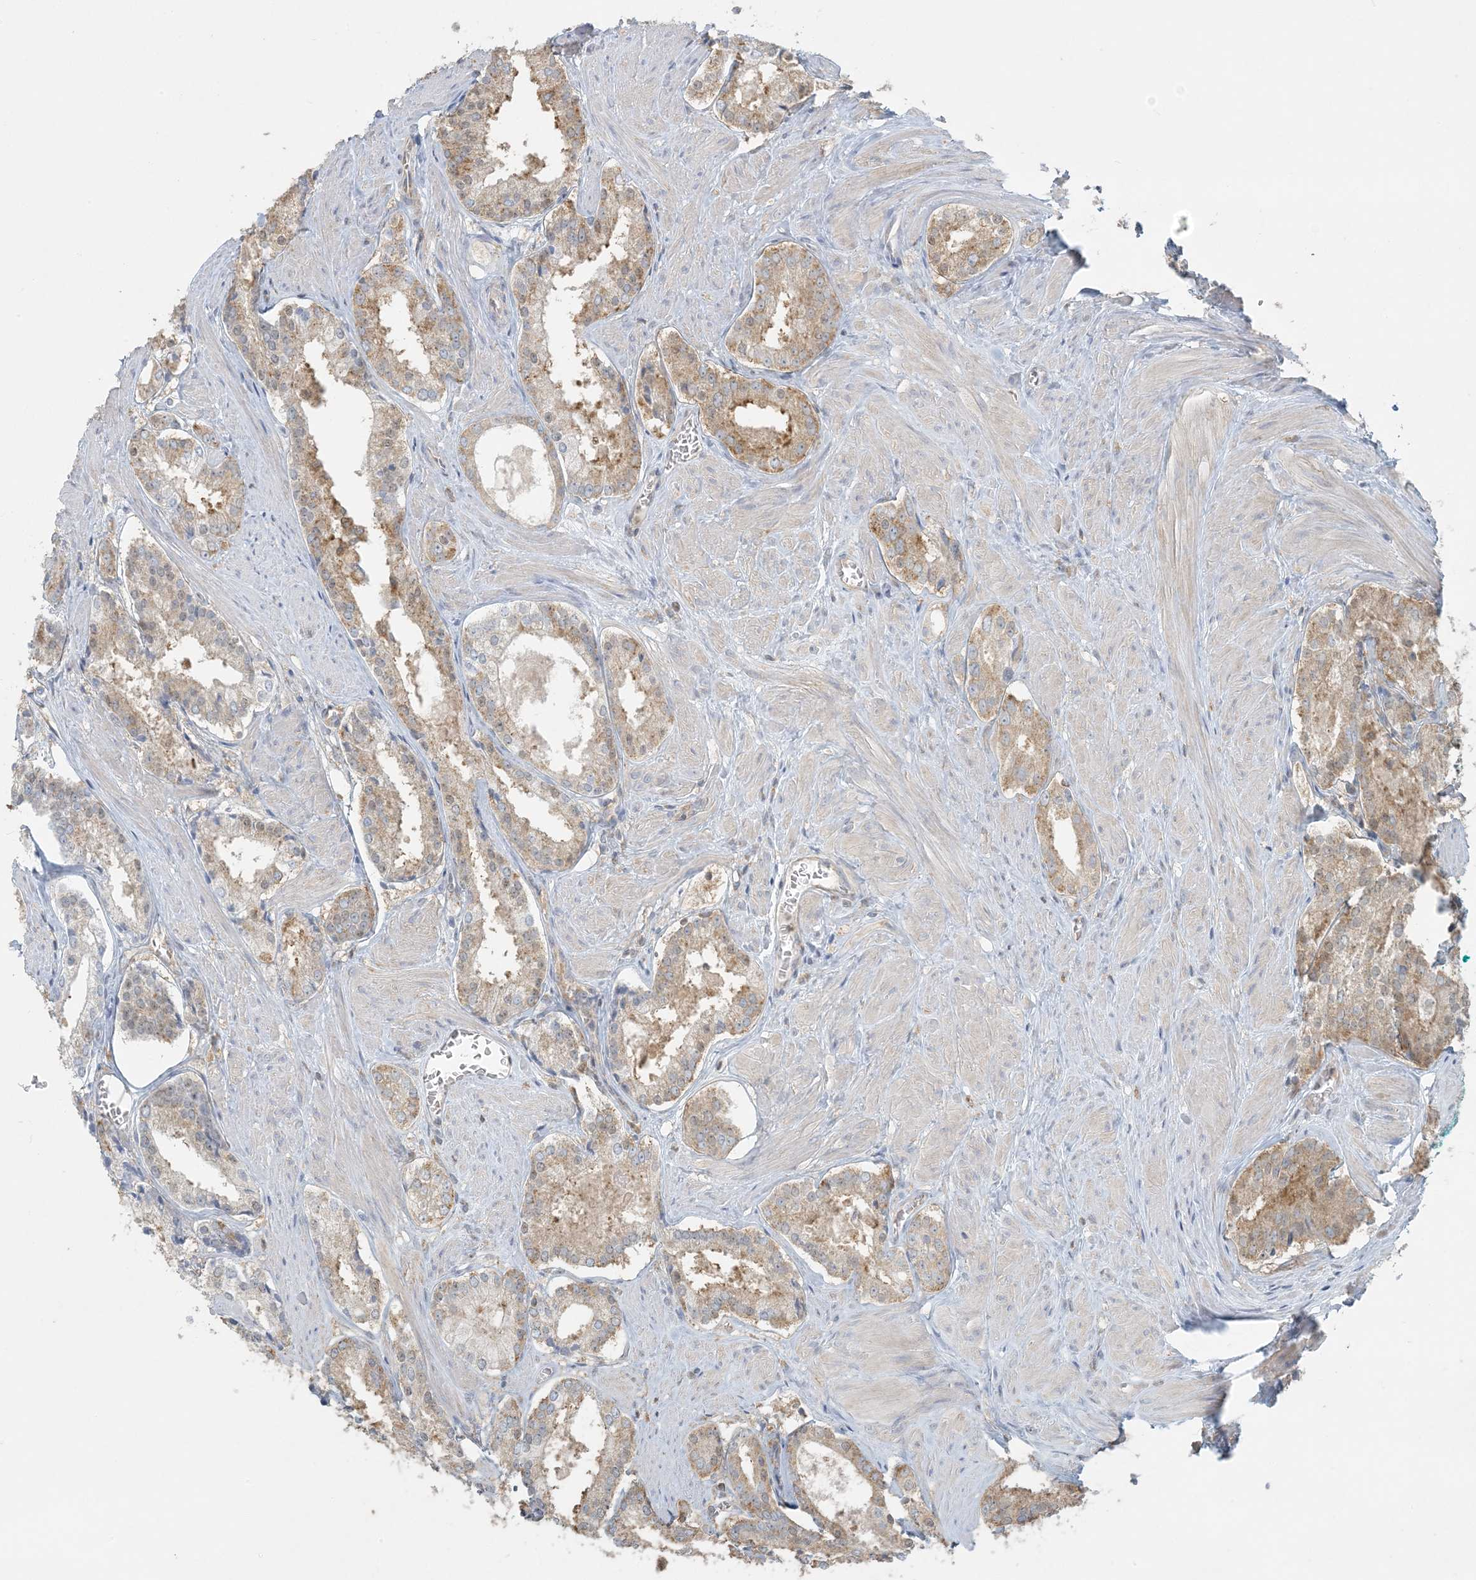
{"staining": {"intensity": "moderate", "quantity": "<25%", "location": "cytoplasmic/membranous"}, "tissue": "prostate cancer", "cell_type": "Tumor cells", "image_type": "cancer", "snomed": [{"axis": "morphology", "description": "Adenocarcinoma, Low grade"}, {"axis": "topography", "description": "Prostate"}], "caption": "Low-grade adenocarcinoma (prostate) stained for a protein (brown) shows moderate cytoplasmic/membranous positive staining in about <25% of tumor cells.", "gene": "HACL1", "patient": {"sex": "male", "age": 54}}